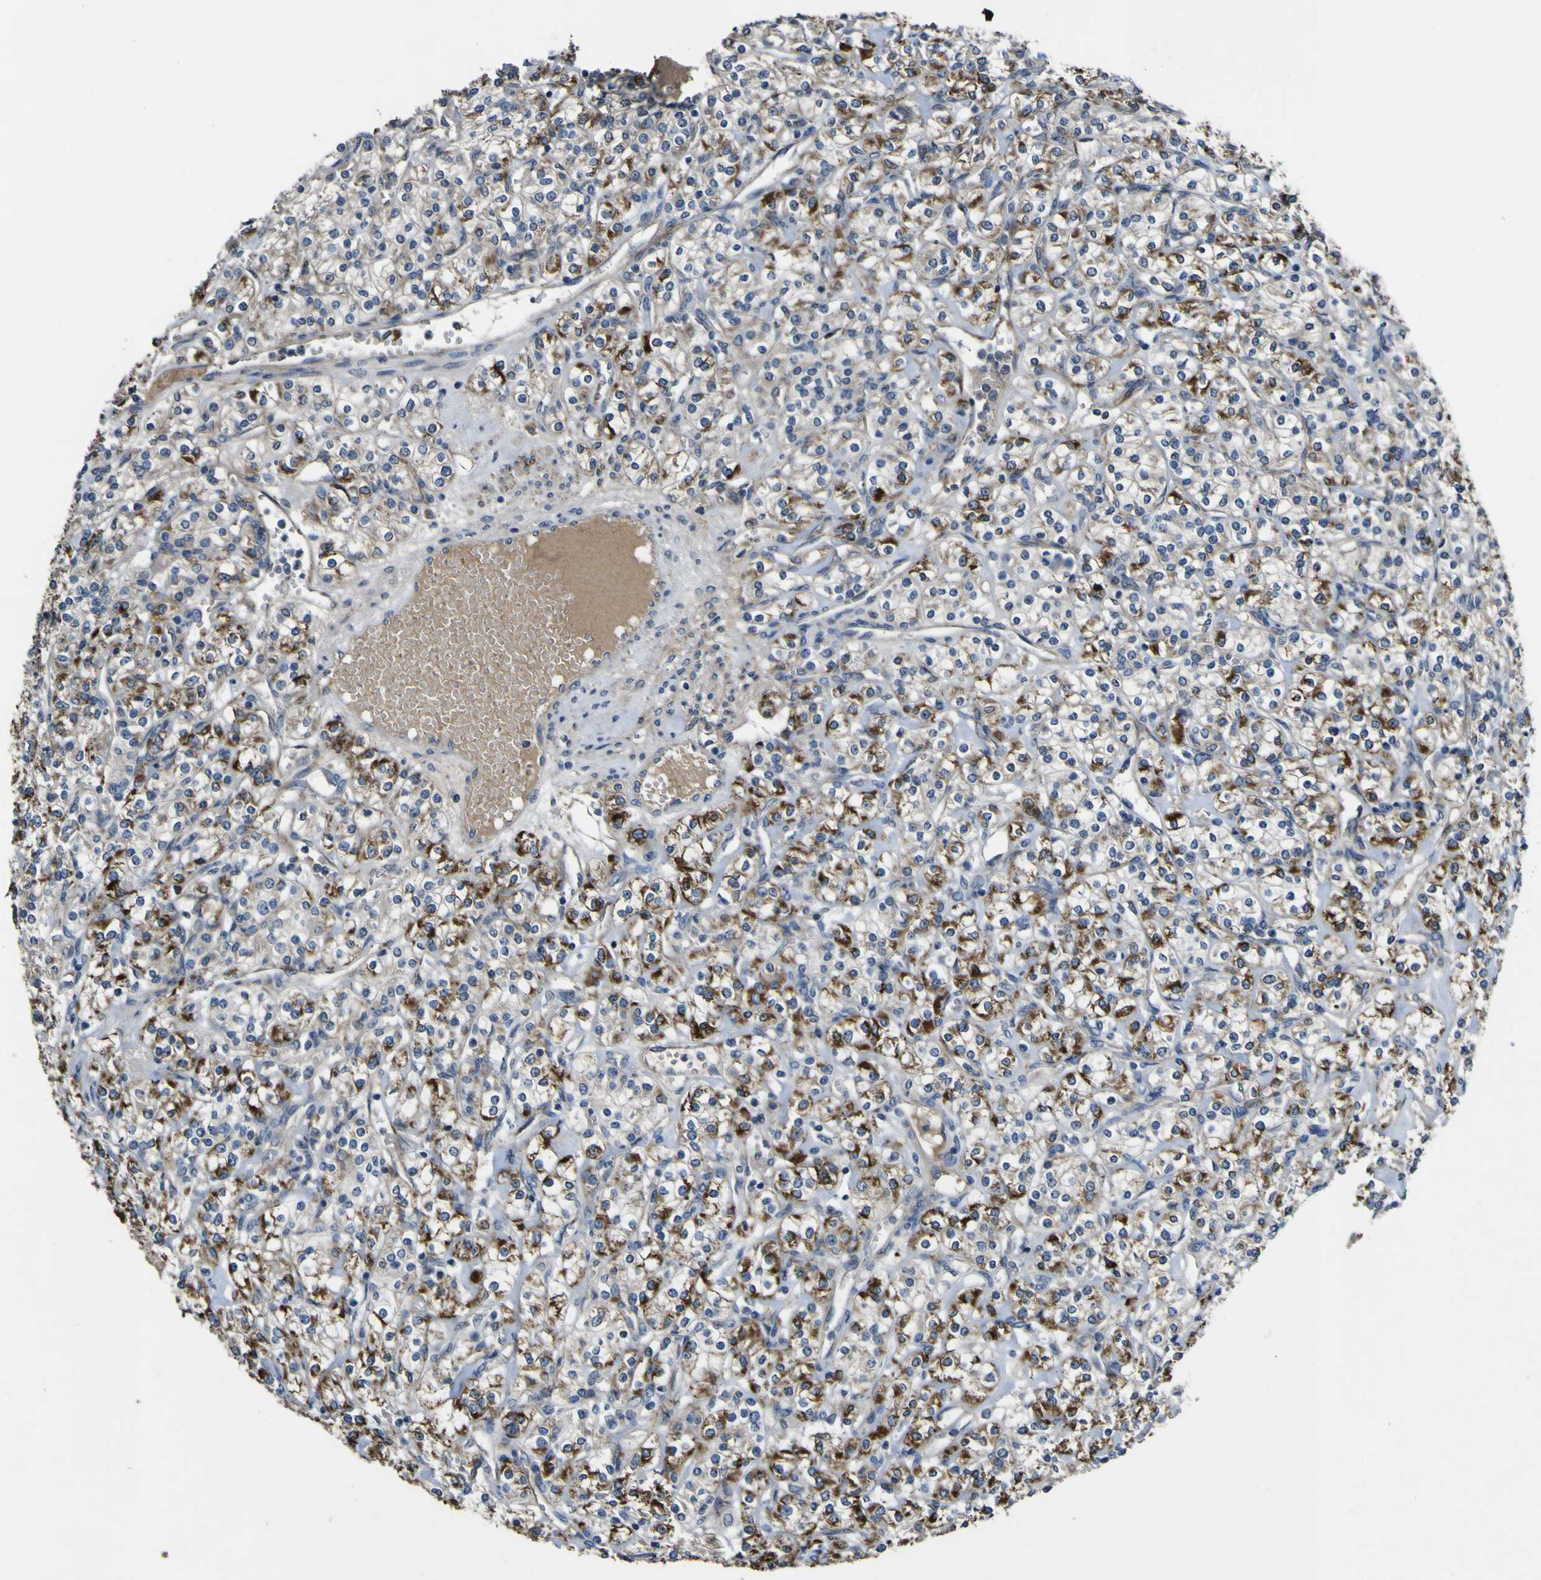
{"staining": {"intensity": "moderate", "quantity": "25%-75%", "location": "cytoplasmic/membranous"}, "tissue": "renal cancer", "cell_type": "Tumor cells", "image_type": "cancer", "snomed": [{"axis": "morphology", "description": "Adenocarcinoma, NOS"}, {"axis": "topography", "description": "Kidney"}], "caption": "Adenocarcinoma (renal) was stained to show a protein in brown. There is medium levels of moderate cytoplasmic/membranous expression in about 25%-75% of tumor cells.", "gene": "GPLD1", "patient": {"sex": "male", "age": 77}}